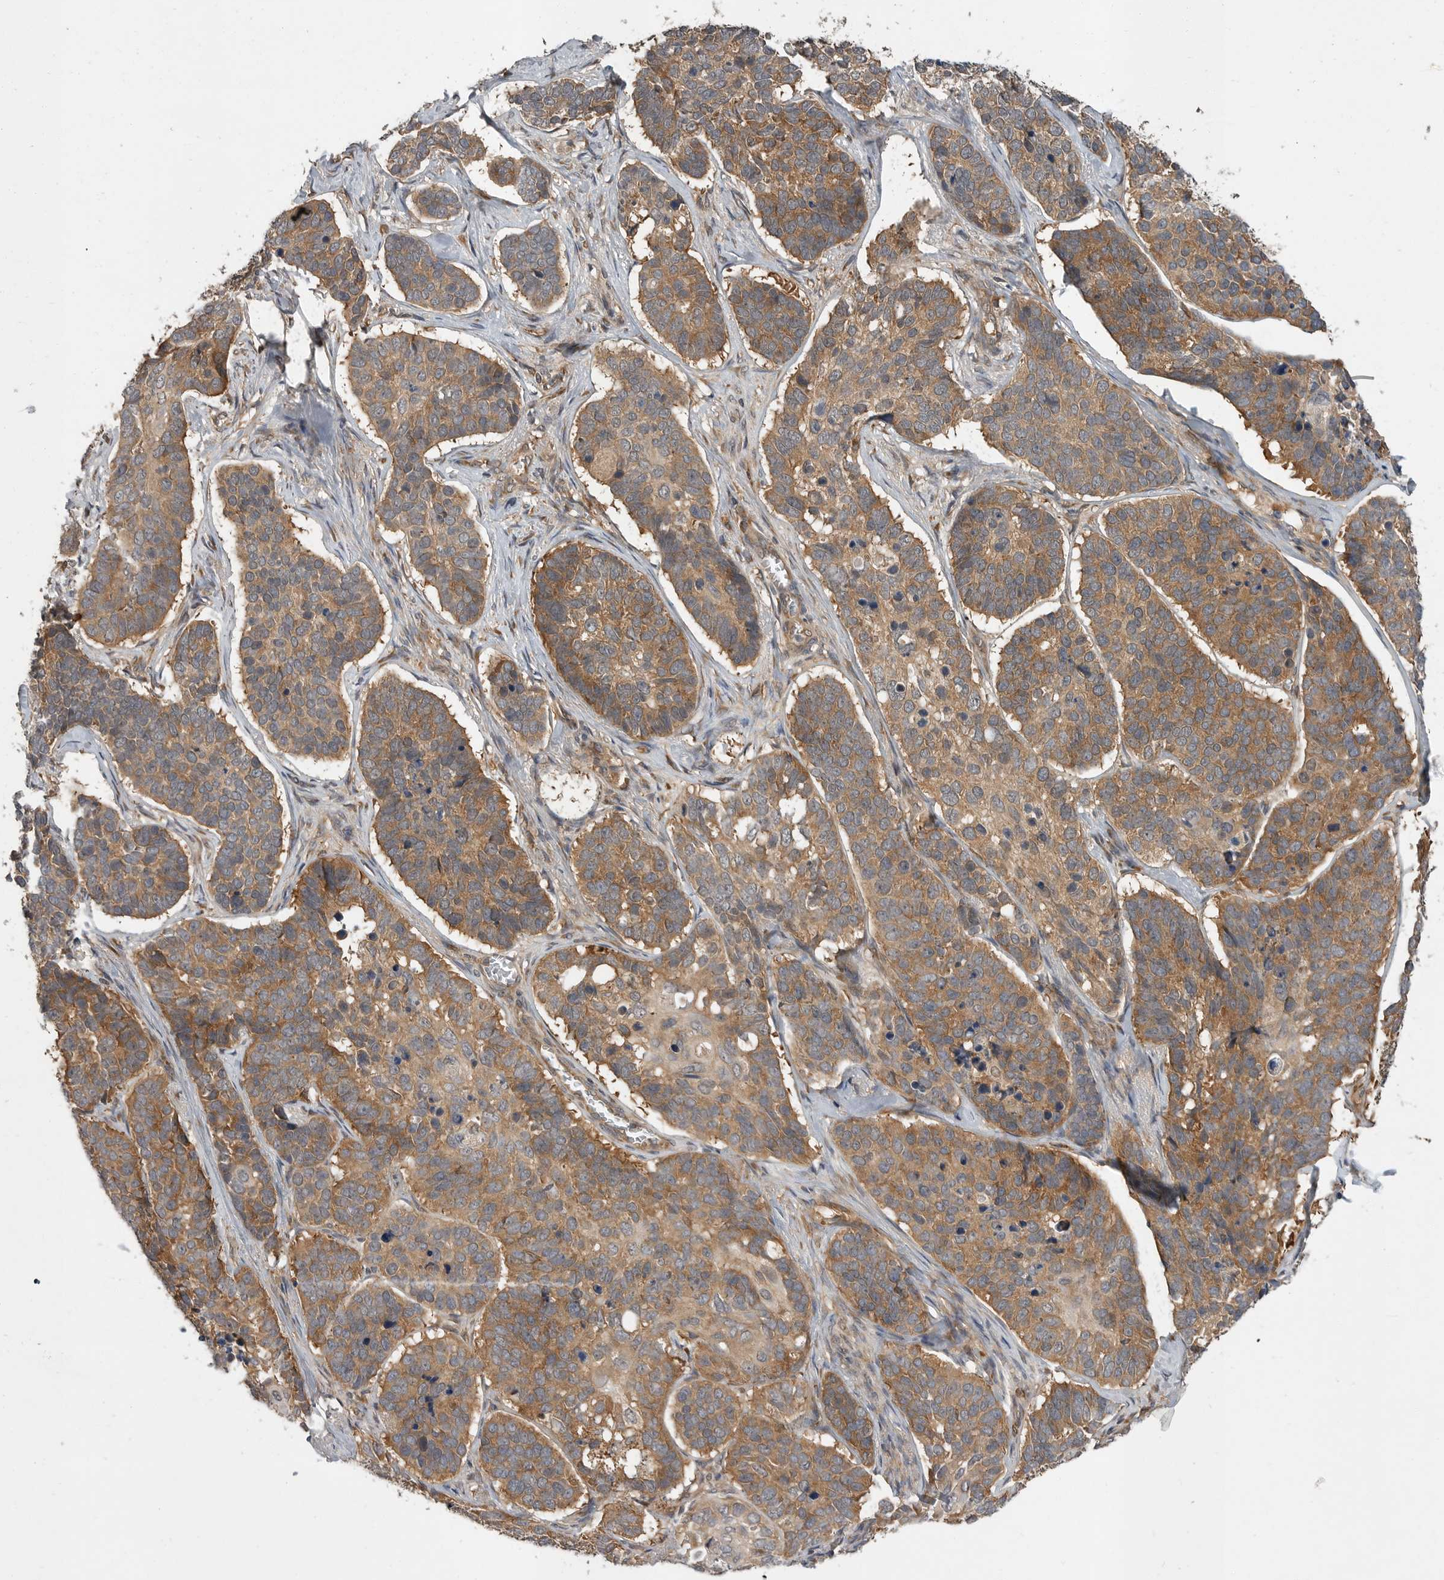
{"staining": {"intensity": "moderate", "quantity": ">75%", "location": "cytoplasmic/membranous"}, "tissue": "skin cancer", "cell_type": "Tumor cells", "image_type": "cancer", "snomed": [{"axis": "morphology", "description": "Basal cell carcinoma"}, {"axis": "topography", "description": "Skin"}], "caption": "Skin basal cell carcinoma stained with DAB (3,3'-diaminobenzidine) IHC exhibits medium levels of moderate cytoplasmic/membranous staining in approximately >75% of tumor cells. (Brightfield microscopy of DAB IHC at high magnification).", "gene": "OSBPL9", "patient": {"sex": "male", "age": 62}}